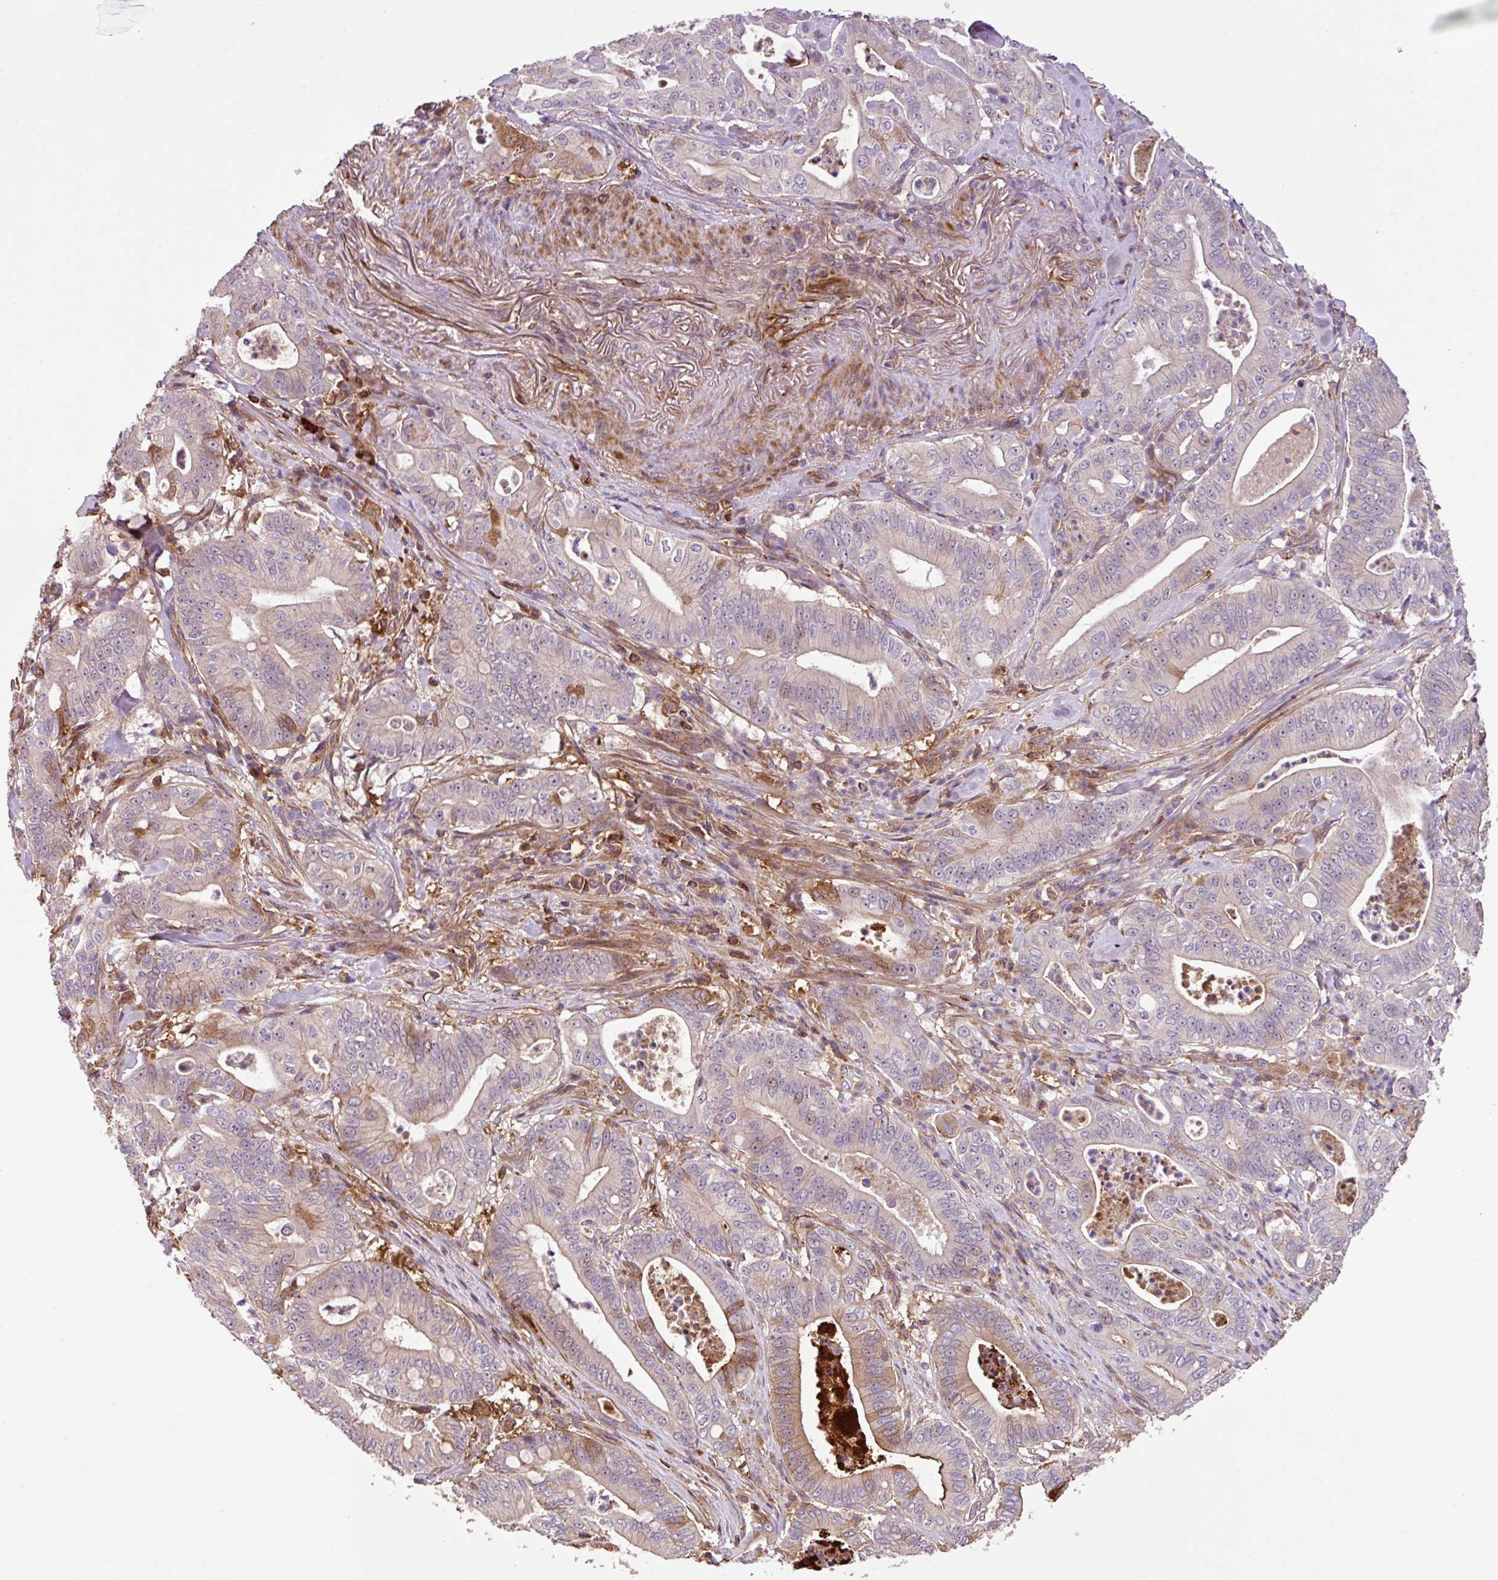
{"staining": {"intensity": "negative", "quantity": "none", "location": "none"}, "tissue": "pancreatic cancer", "cell_type": "Tumor cells", "image_type": "cancer", "snomed": [{"axis": "morphology", "description": "Adenocarcinoma, NOS"}, {"axis": "topography", "description": "Pancreas"}], "caption": "DAB immunohistochemical staining of pancreatic adenocarcinoma displays no significant positivity in tumor cells.", "gene": "ZNF266", "patient": {"sex": "male", "age": 71}}